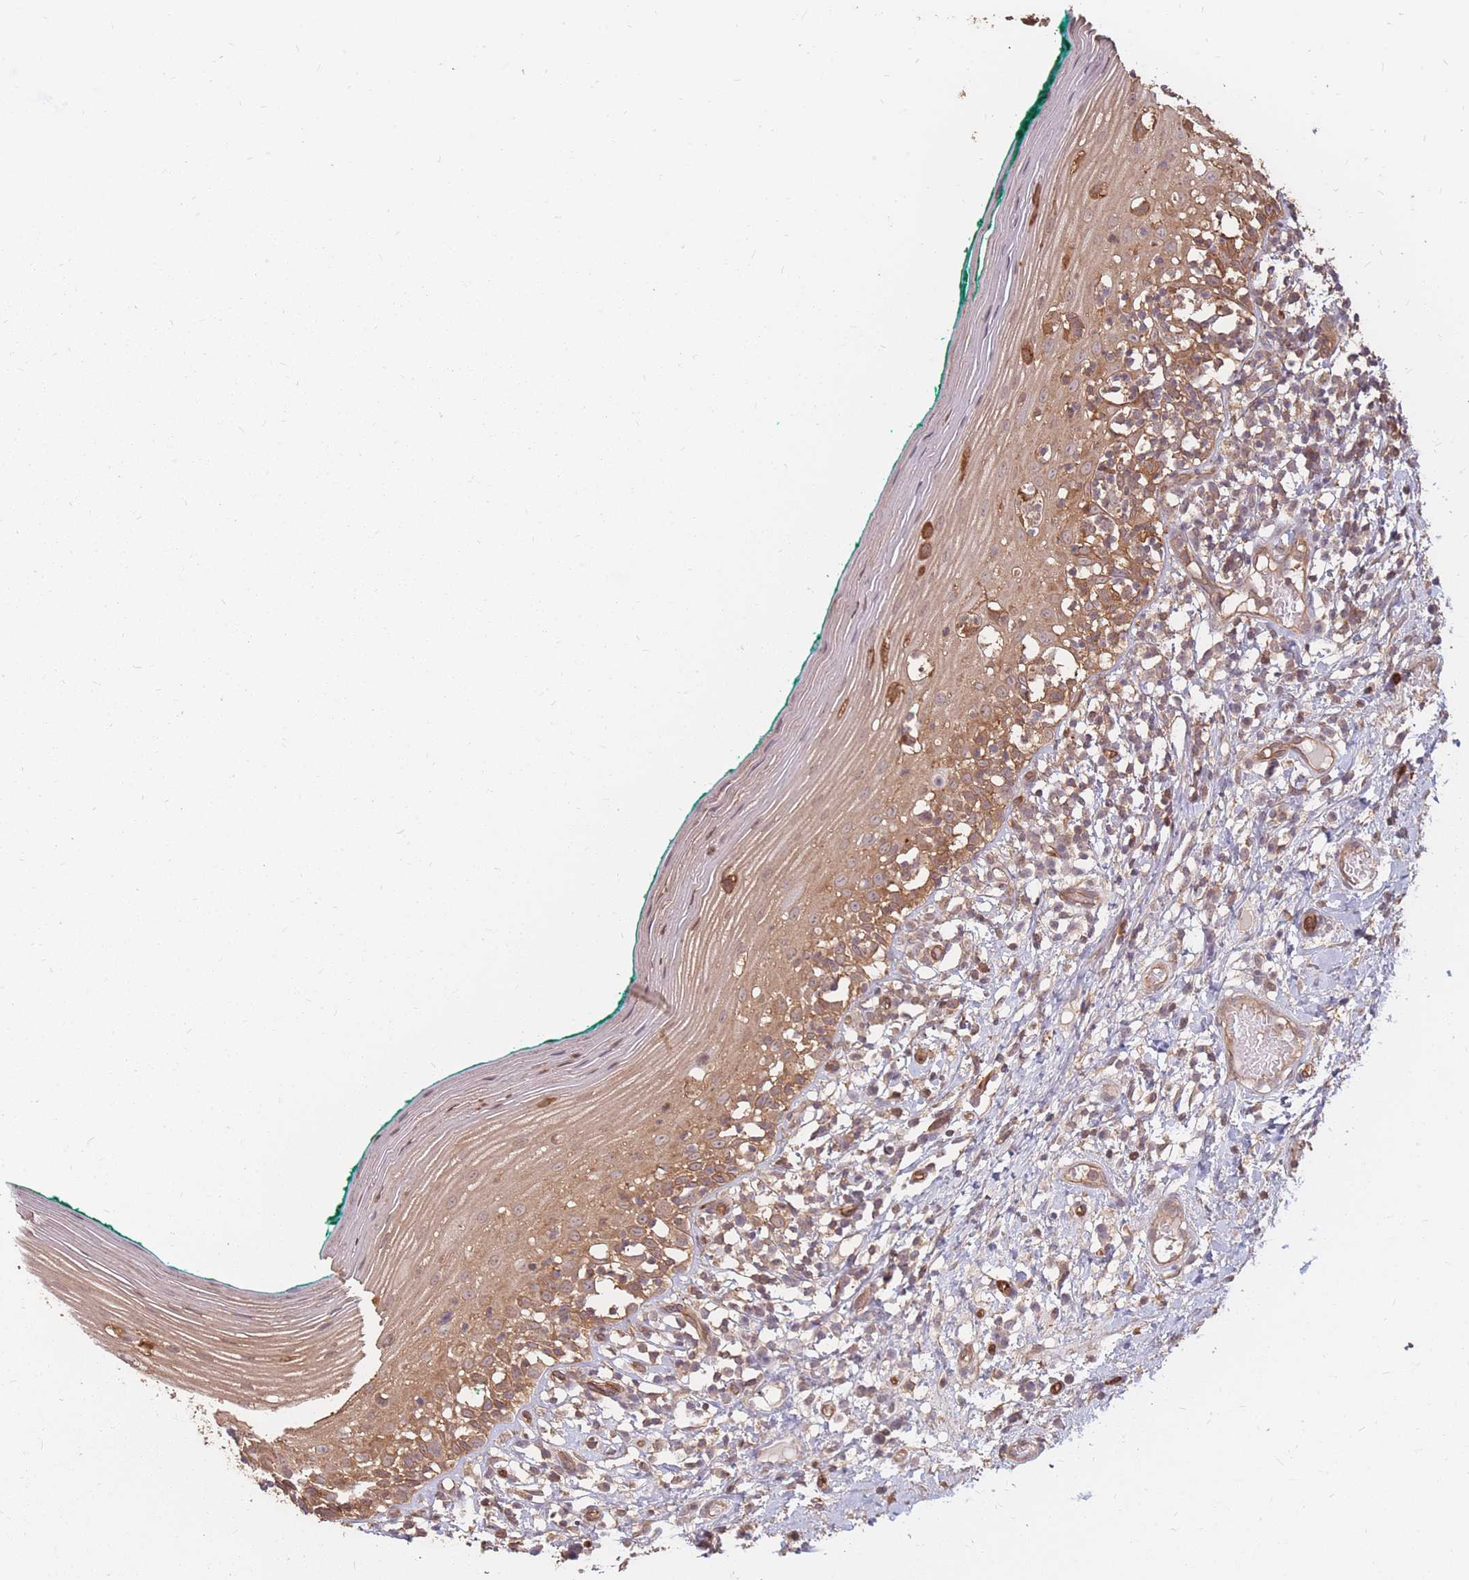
{"staining": {"intensity": "moderate", "quantity": ">75%", "location": "cytoplasmic/membranous"}, "tissue": "oral mucosa", "cell_type": "Squamous epithelial cells", "image_type": "normal", "snomed": [{"axis": "morphology", "description": "Normal tissue, NOS"}, {"axis": "topography", "description": "Oral tissue"}], "caption": "Oral mucosa stained with immunohistochemistry demonstrates moderate cytoplasmic/membranous positivity in approximately >75% of squamous epithelial cells.", "gene": "PLS3", "patient": {"sex": "female", "age": 83}}